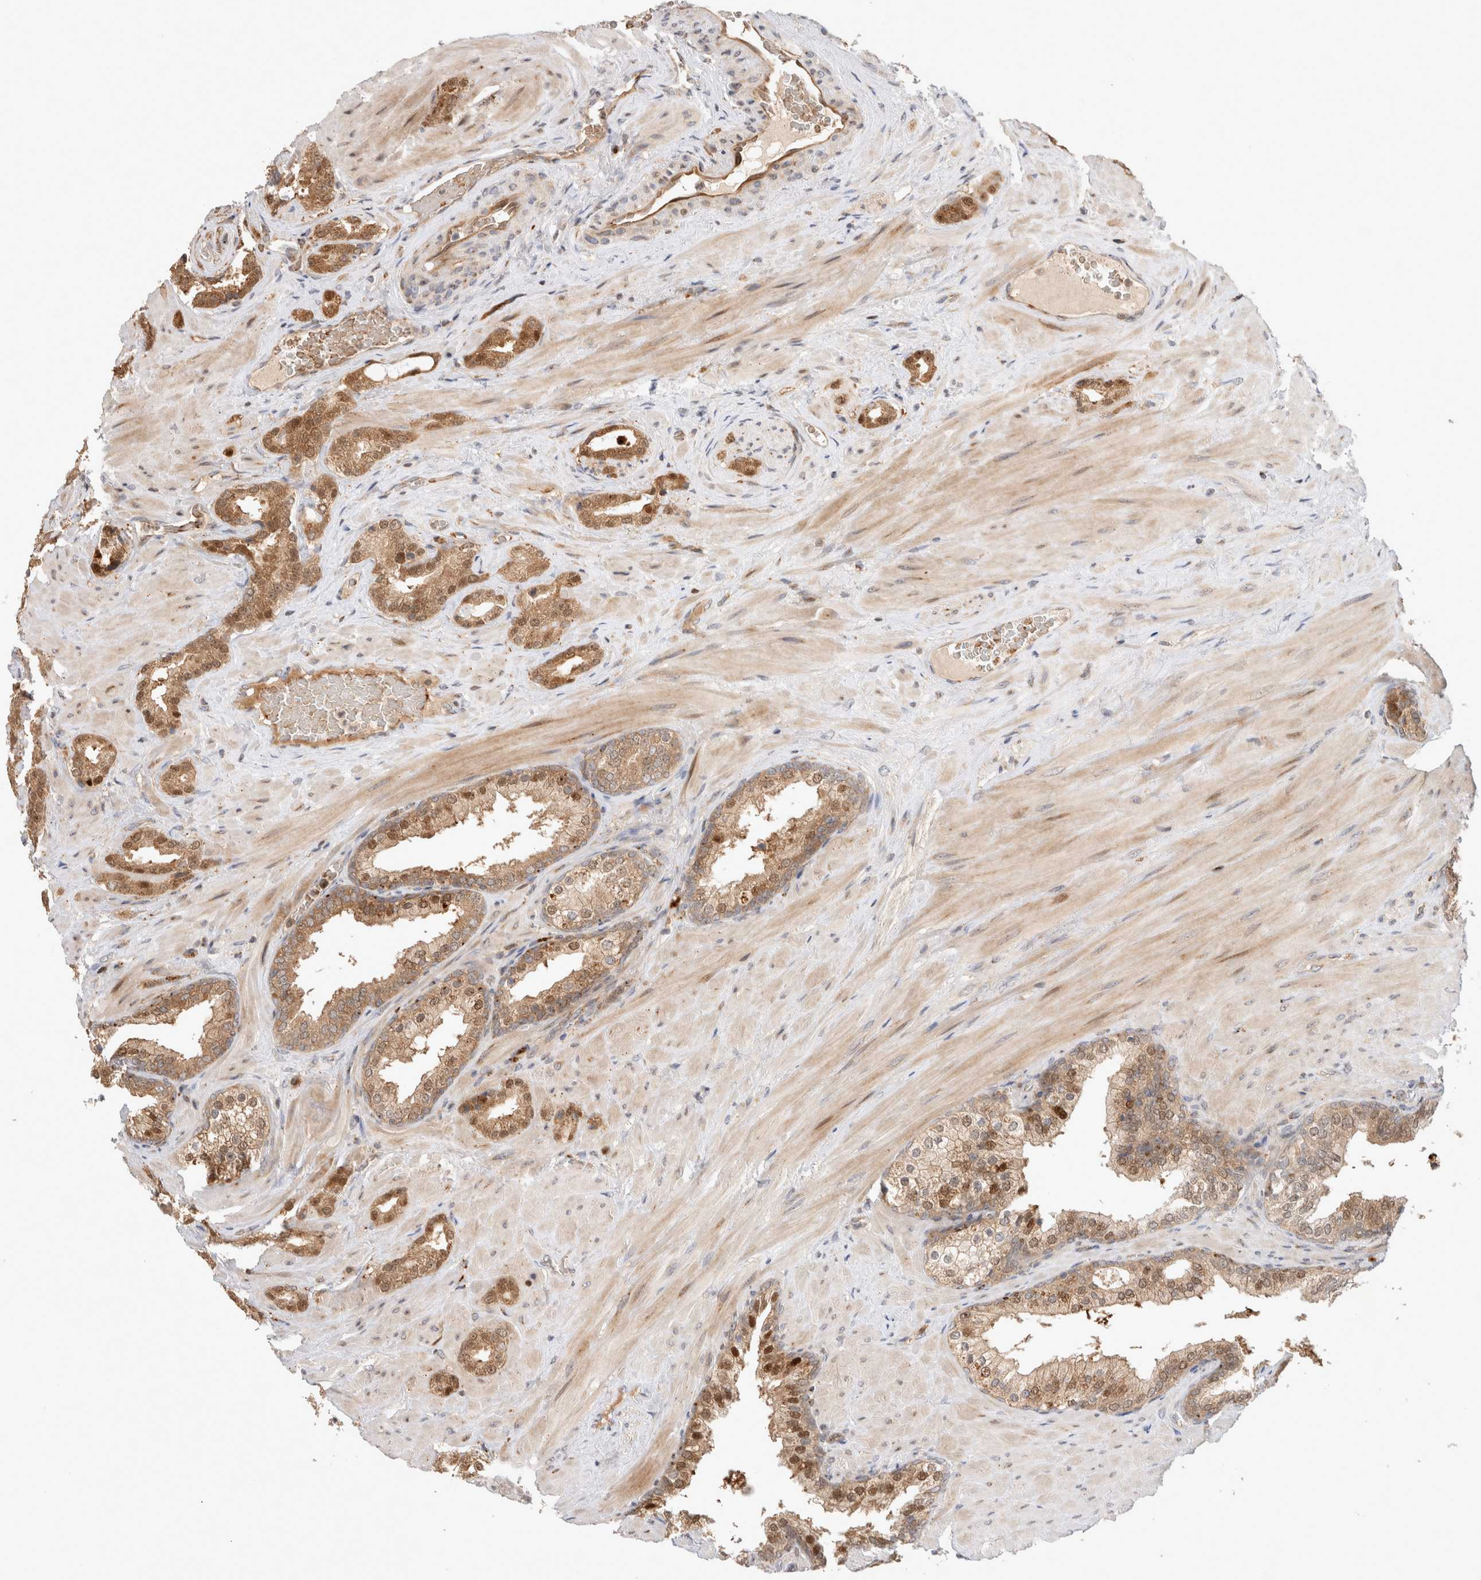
{"staining": {"intensity": "moderate", "quantity": ">75%", "location": "cytoplasmic/membranous,nuclear"}, "tissue": "prostate cancer", "cell_type": "Tumor cells", "image_type": "cancer", "snomed": [{"axis": "morphology", "description": "Adenocarcinoma, High grade"}, {"axis": "topography", "description": "Prostate"}], "caption": "There is medium levels of moderate cytoplasmic/membranous and nuclear staining in tumor cells of prostate adenocarcinoma (high-grade), as demonstrated by immunohistochemical staining (brown color).", "gene": "OTUD6B", "patient": {"sex": "male", "age": 64}}